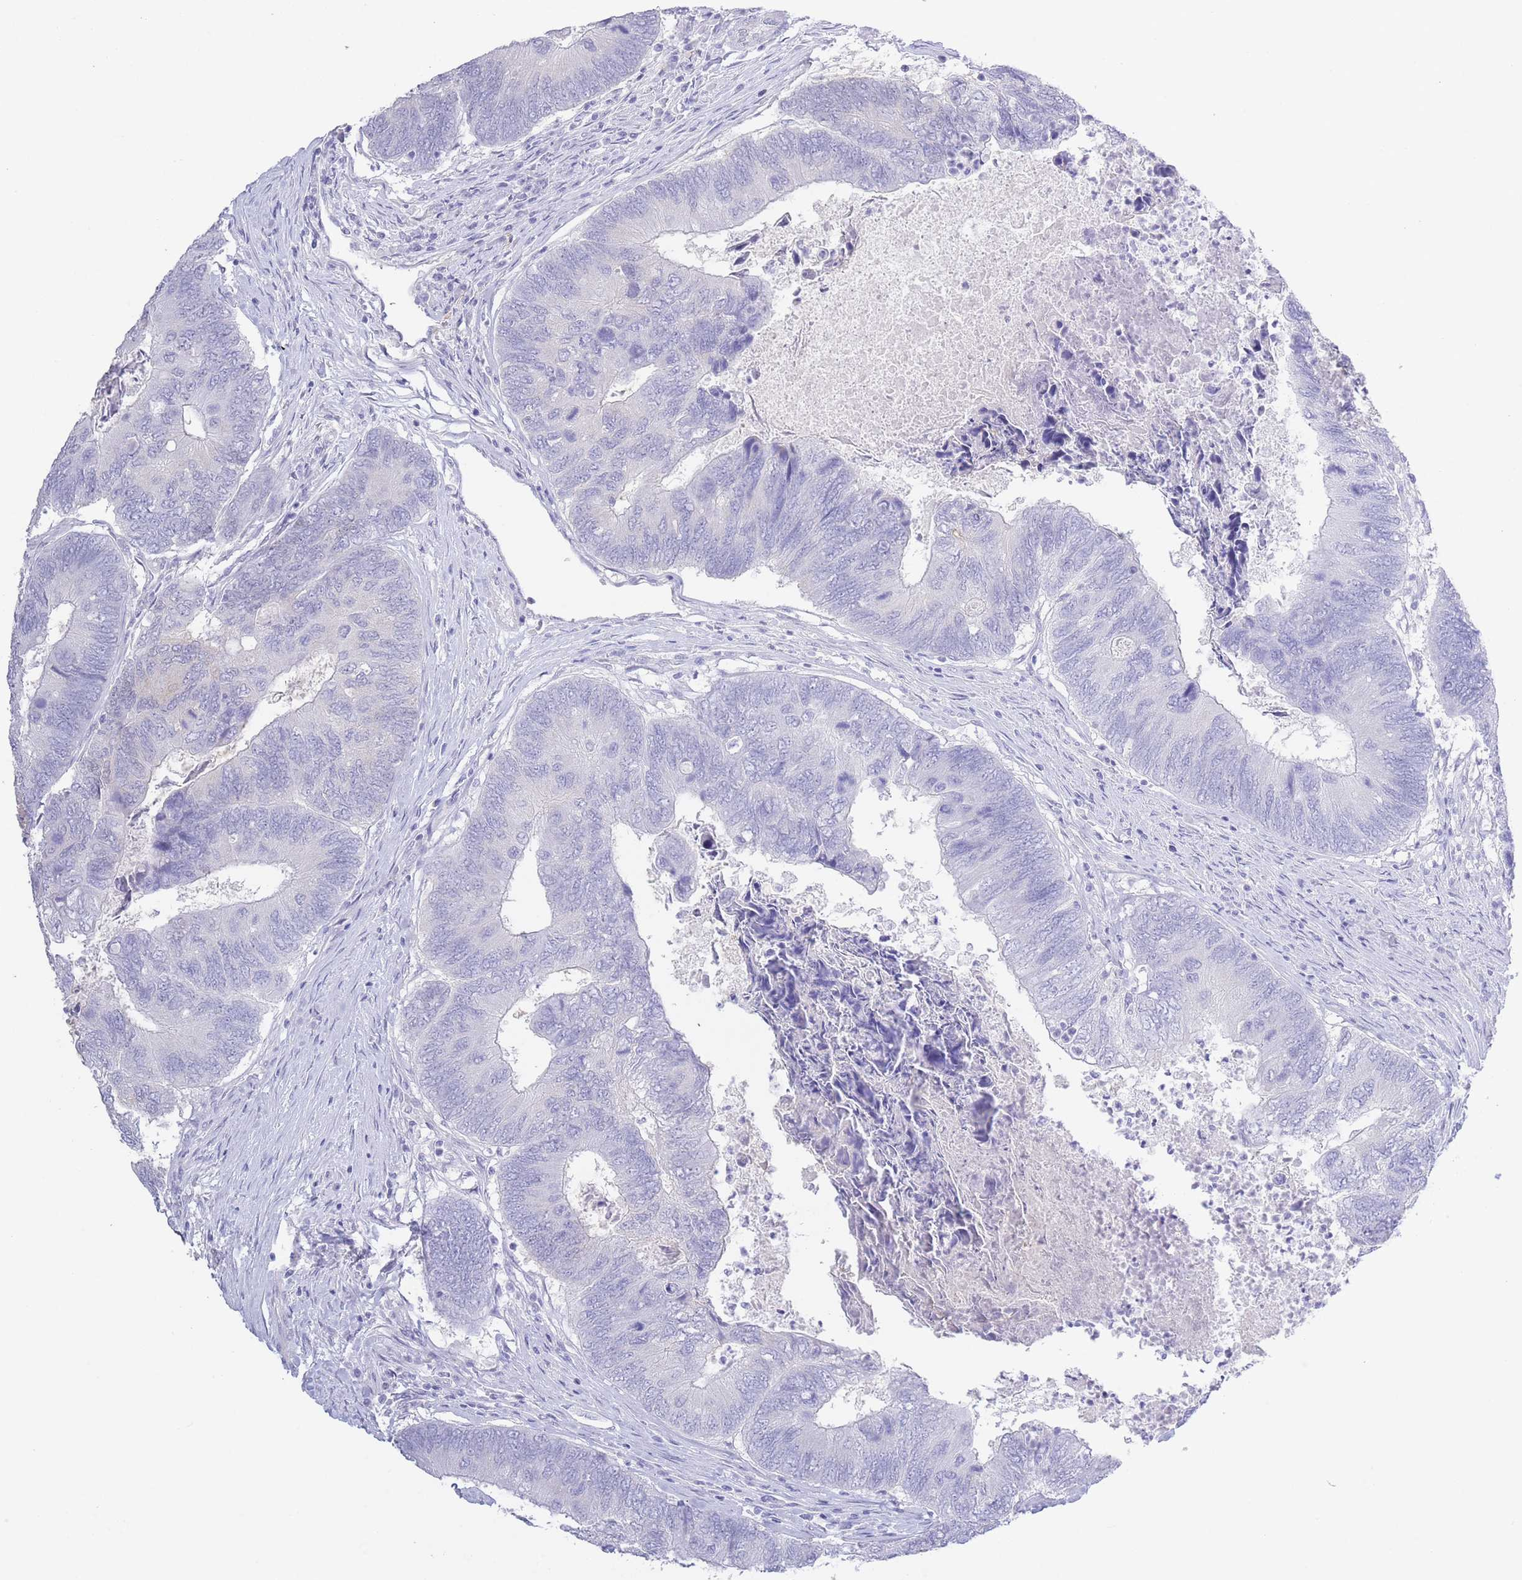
{"staining": {"intensity": "negative", "quantity": "none", "location": "none"}, "tissue": "colorectal cancer", "cell_type": "Tumor cells", "image_type": "cancer", "snomed": [{"axis": "morphology", "description": "Adenocarcinoma, NOS"}, {"axis": "topography", "description": "Colon"}], "caption": "An image of human colorectal cancer (adenocarcinoma) is negative for staining in tumor cells.", "gene": "PKLR", "patient": {"sex": "female", "age": 67}}